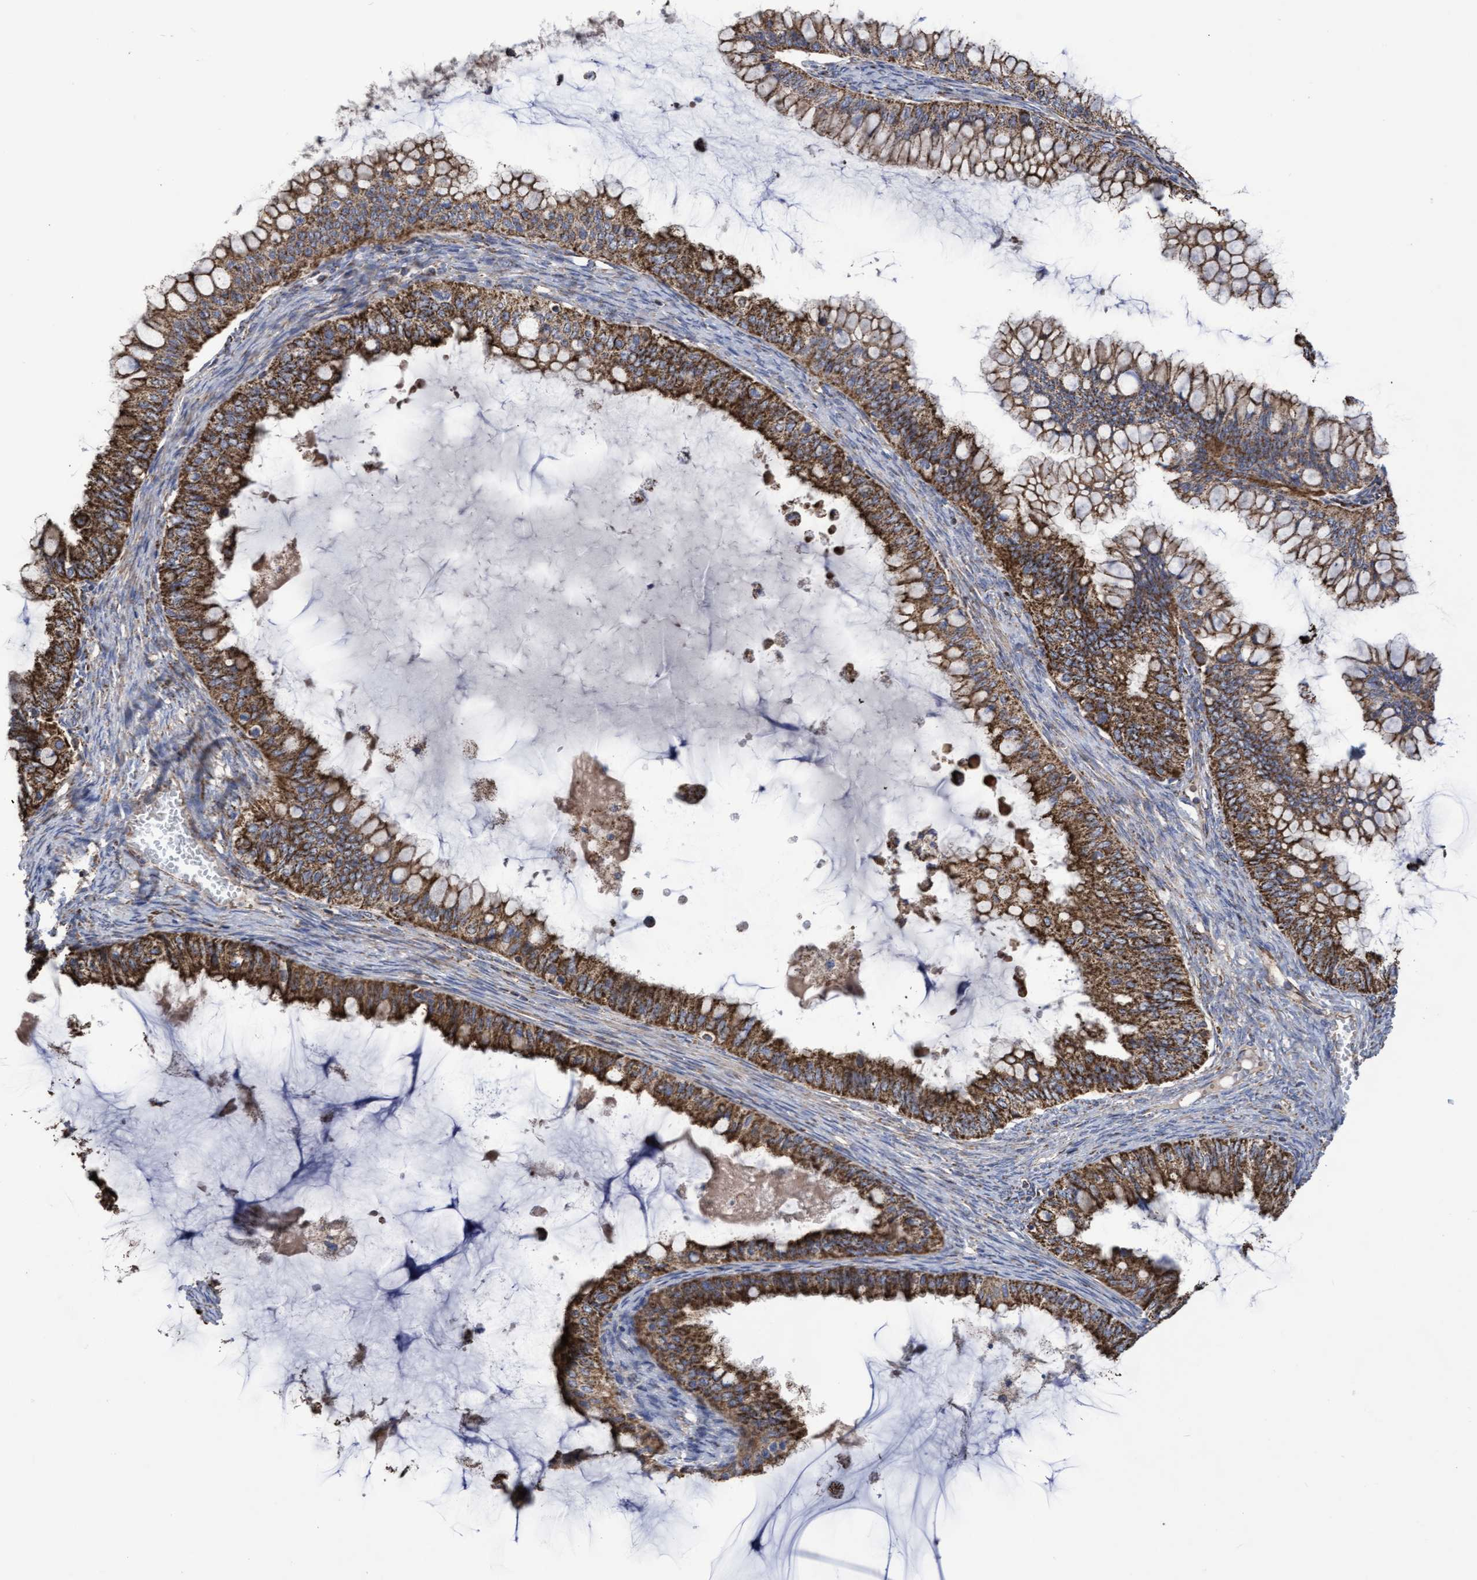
{"staining": {"intensity": "strong", "quantity": ">75%", "location": "cytoplasmic/membranous"}, "tissue": "ovarian cancer", "cell_type": "Tumor cells", "image_type": "cancer", "snomed": [{"axis": "morphology", "description": "Cystadenocarcinoma, mucinous, NOS"}, {"axis": "topography", "description": "Ovary"}], "caption": "This micrograph shows mucinous cystadenocarcinoma (ovarian) stained with immunohistochemistry to label a protein in brown. The cytoplasmic/membranous of tumor cells show strong positivity for the protein. Nuclei are counter-stained blue.", "gene": "COBL", "patient": {"sex": "female", "age": 80}}